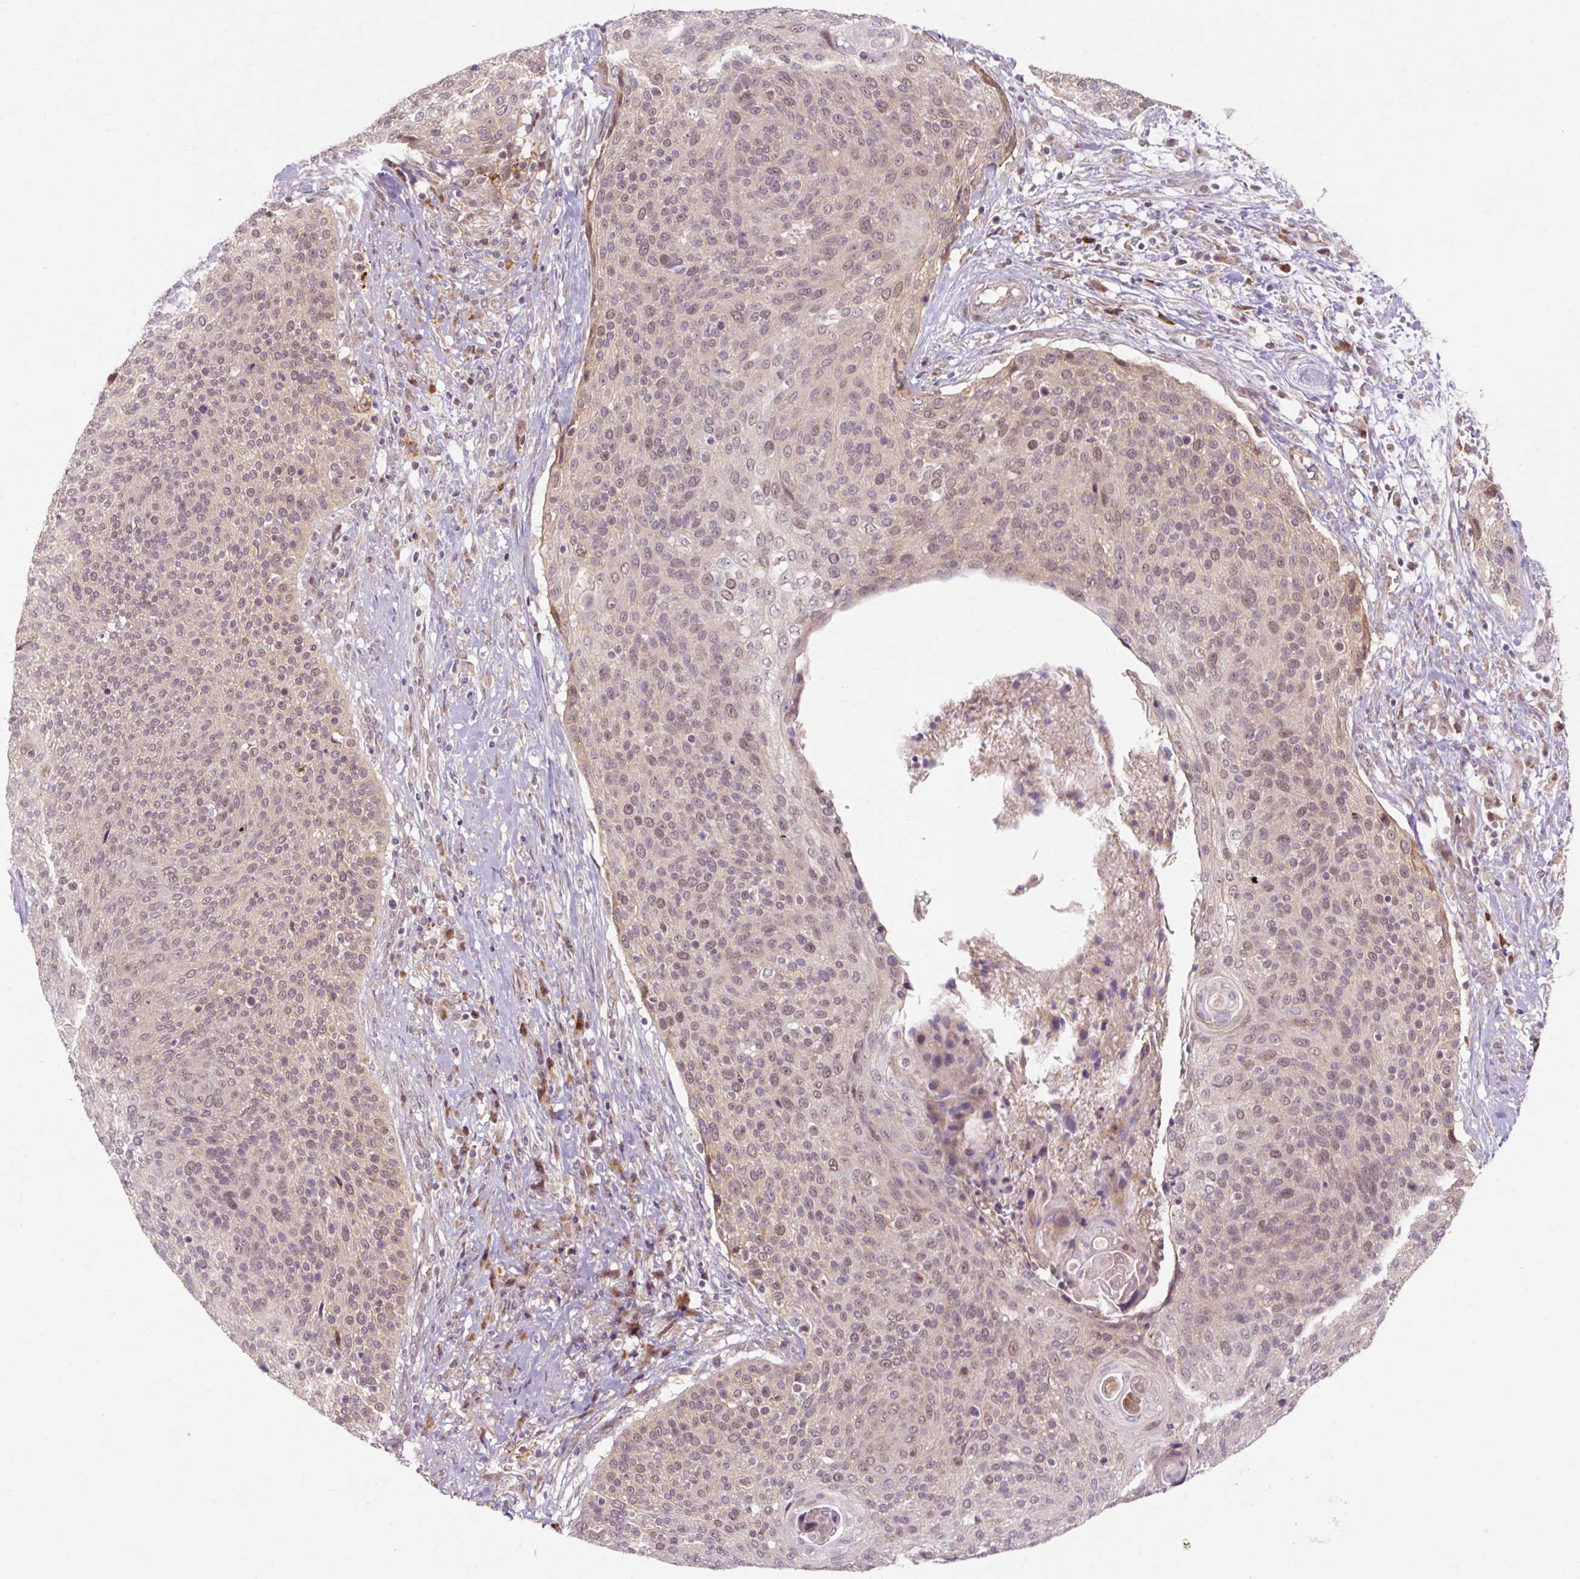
{"staining": {"intensity": "weak", "quantity": ">75%", "location": "cytoplasmic/membranous,nuclear"}, "tissue": "cervical cancer", "cell_type": "Tumor cells", "image_type": "cancer", "snomed": [{"axis": "morphology", "description": "Squamous cell carcinoma, NOS"}, {"axis": "topography", "description": "Cervix"}], "caption": "A brown stain labels weak cytoplasmic/membranous and nuclear positivity of a protein in human cervical cancer (squamous cell carcinoma) tumor cells.", "gene": "GEMIN2", "patient": {"sex": "female", "age": 31}}